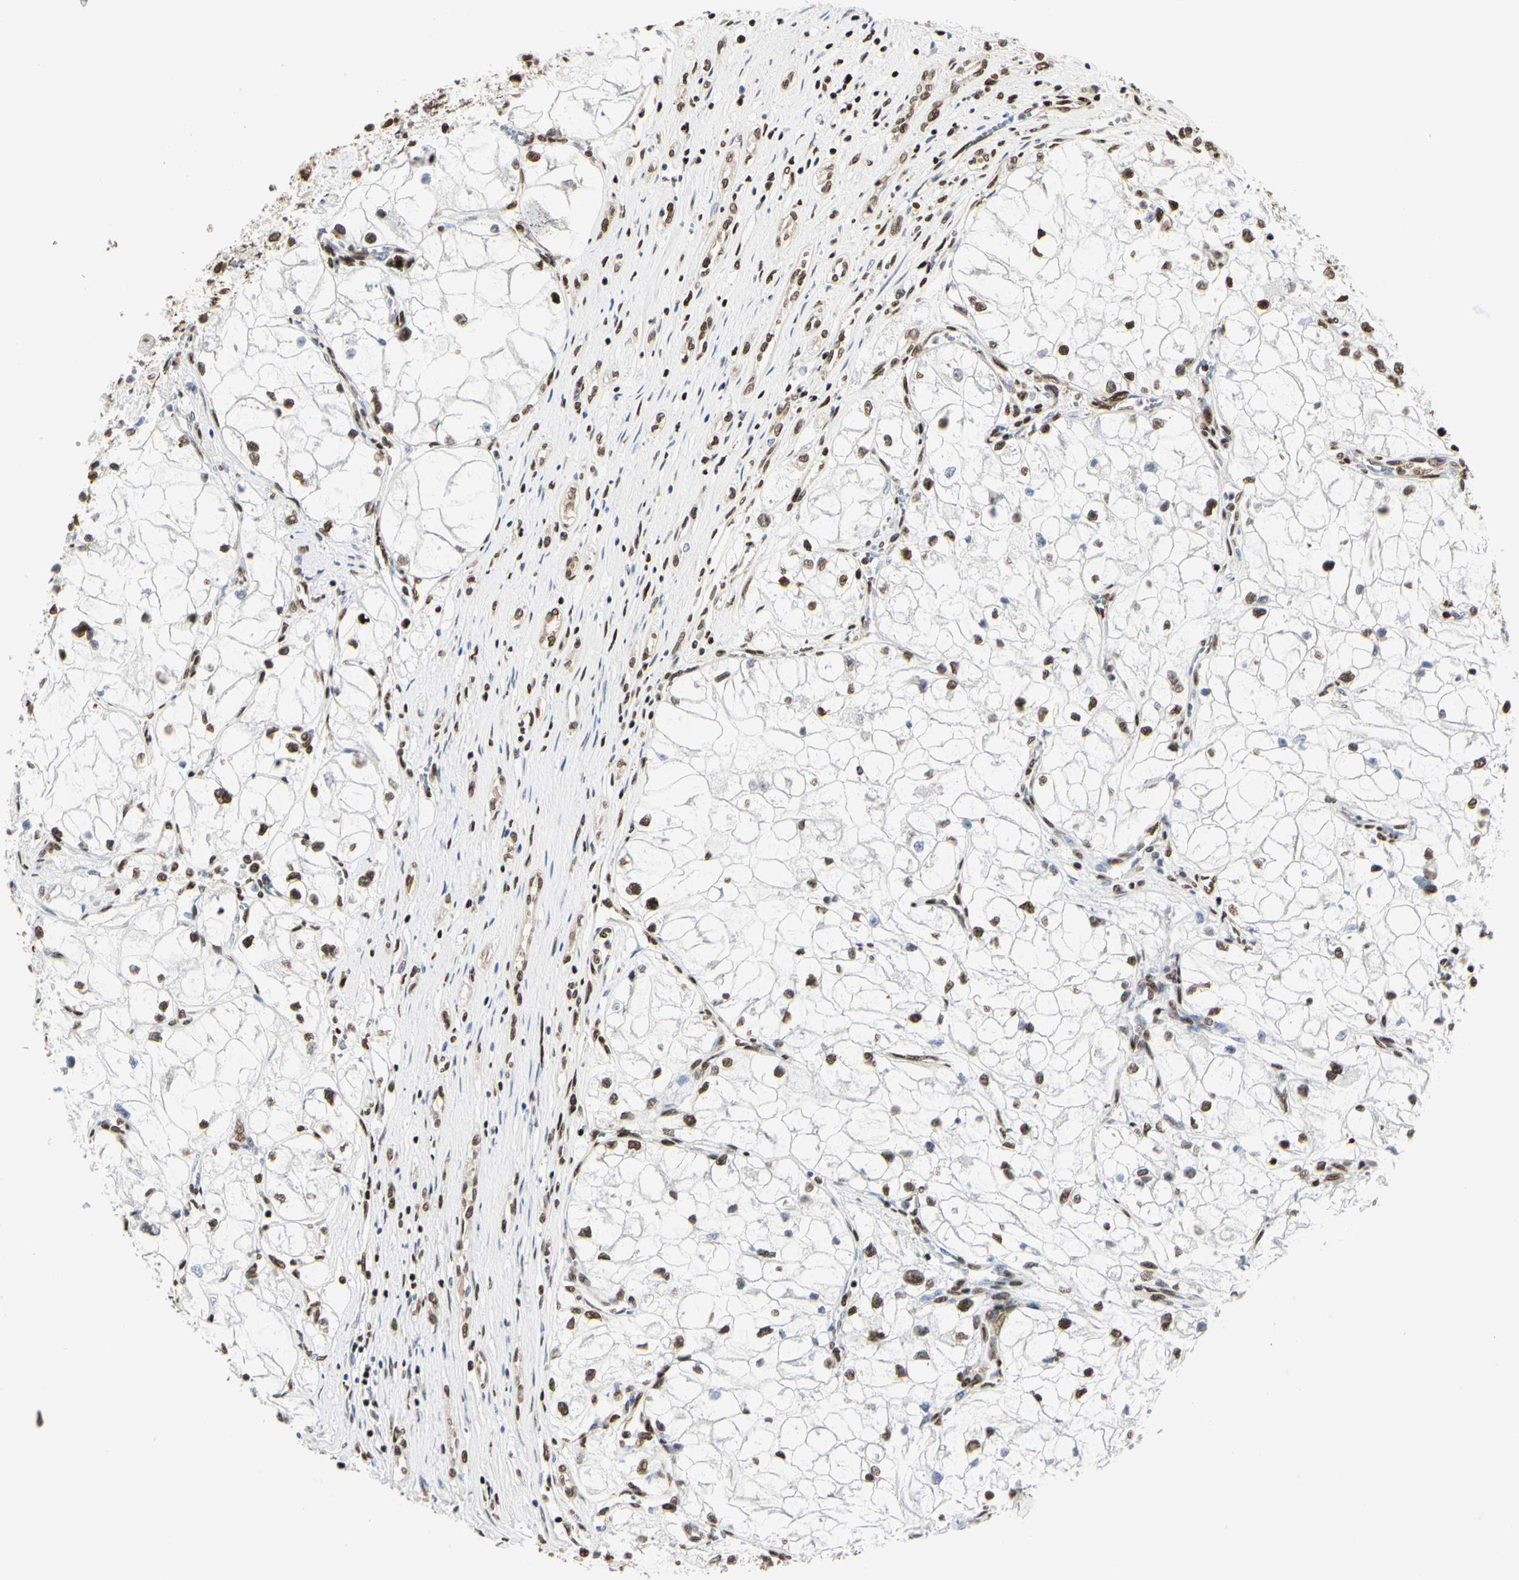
{"staining": {"intensity": "moderate", "quantity": ">75%", "location": "nuclear"}, "tissue": "renal cancer", "cell_type": "Tumor cells", "image_type": "cancer", "snomed": [{"axis": "morphology", "description": "Adenocarcinoma, NOS"}, {"axis": "topography", "description": "Kidney"}], "caption": "Immunohistochemistry histopathology image of neoplastic tissue: human adenocarcinoma (renal) stained using IHC displays medium levels of moderate protein expression localized specifically in the nuclear of tumor cells, appearing as a nuclear brown color.", "gene": "PRMT3", "patient": {"sex": "female", "age": 70}}